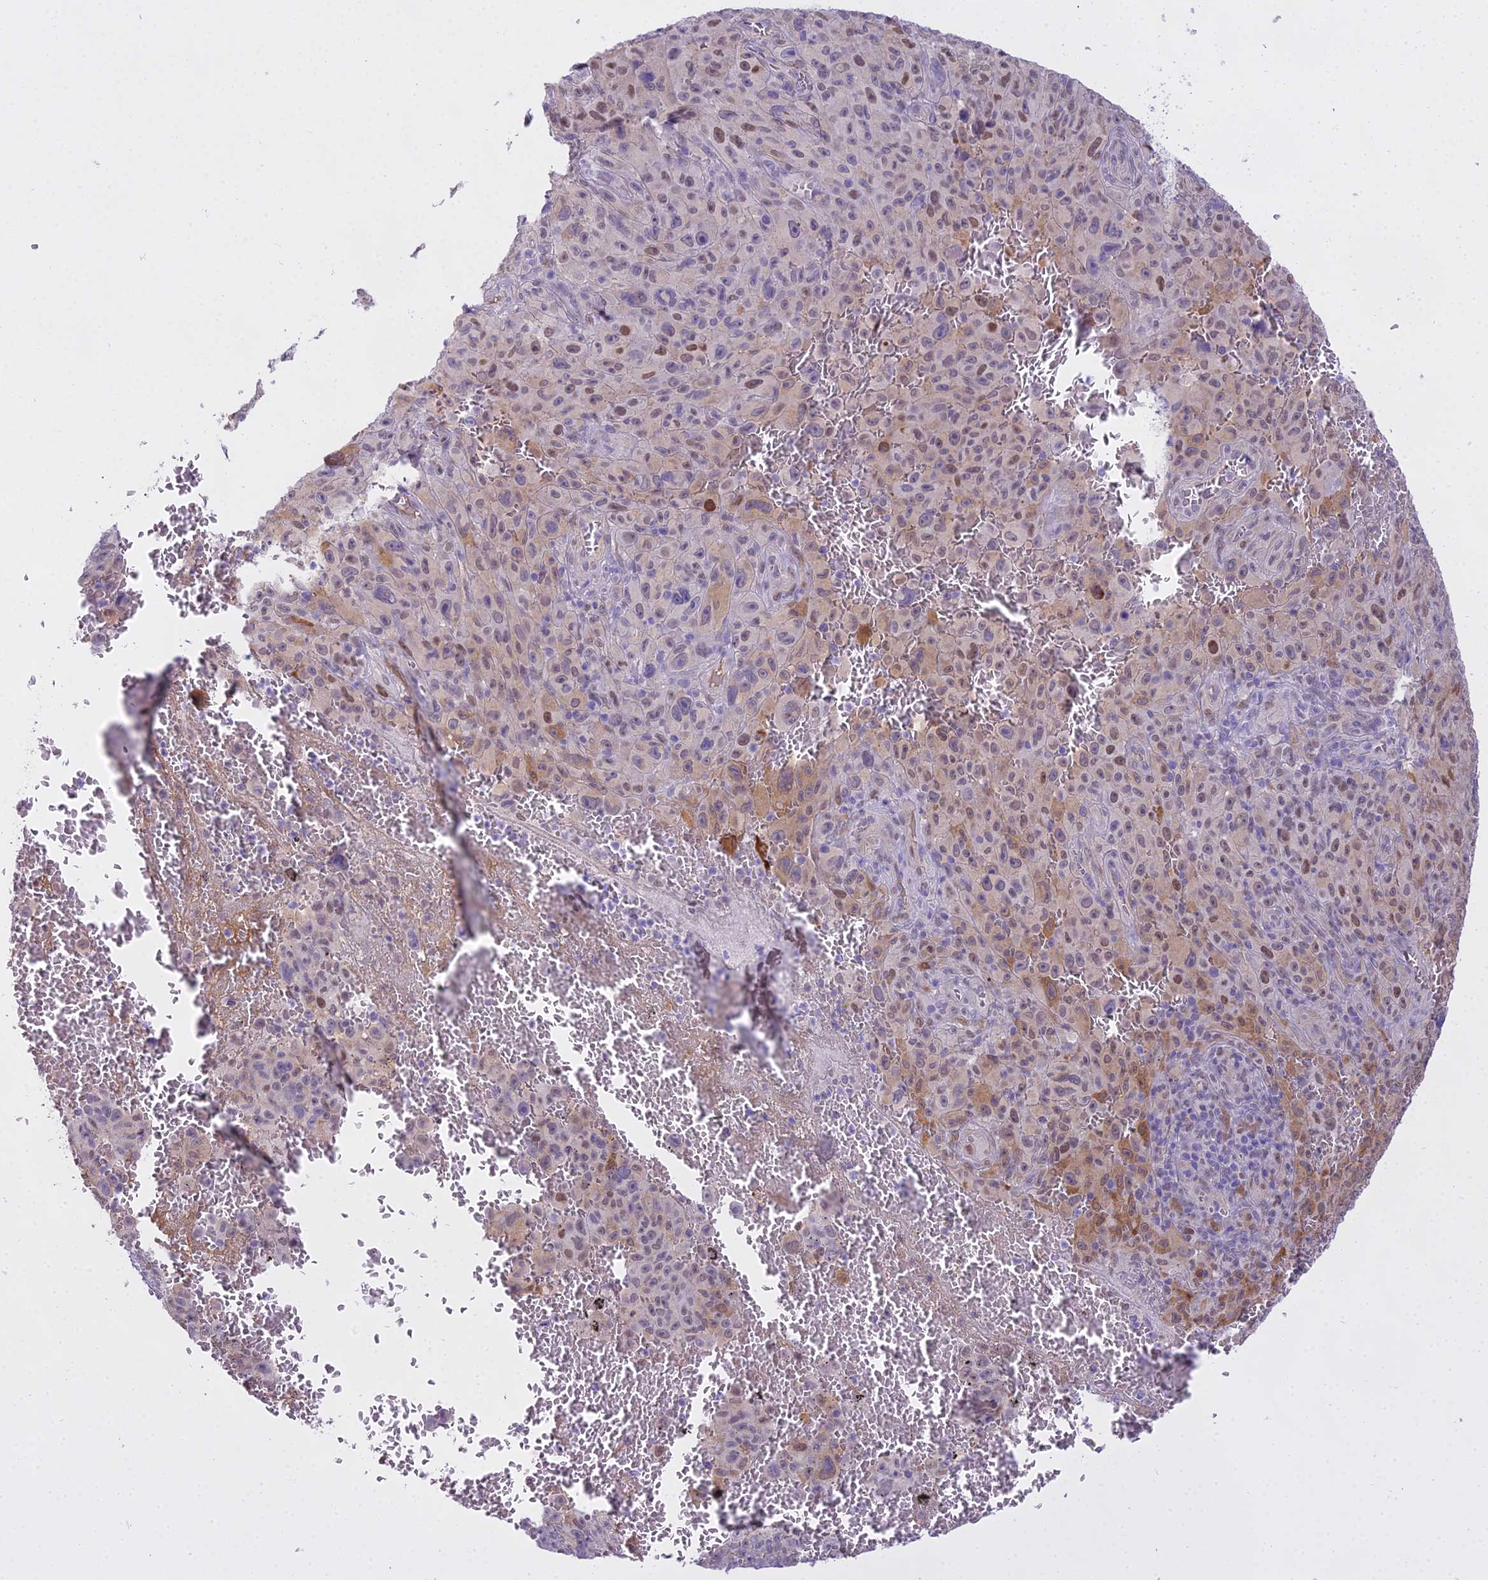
{"staining": {"intensity": "weak", "quantity": "<25%", "location": "cytoplasmic/membranous,nuclear"}, "tissue": "melanoma", "cell_type": "Tumor cells", "image_type": "cancer", "snomed": [{"axis": "morphology", "description": "Malignant melanoma, NOS"}, {"axis": "topography", "description": "Skin"}], "caption": "This is an immunohistochemistry (IHC) micrograph of melanoma. There is no staining in tumor cells.", "gene": "MAT2A", "patient": {"sex": "female", "age": 82}}